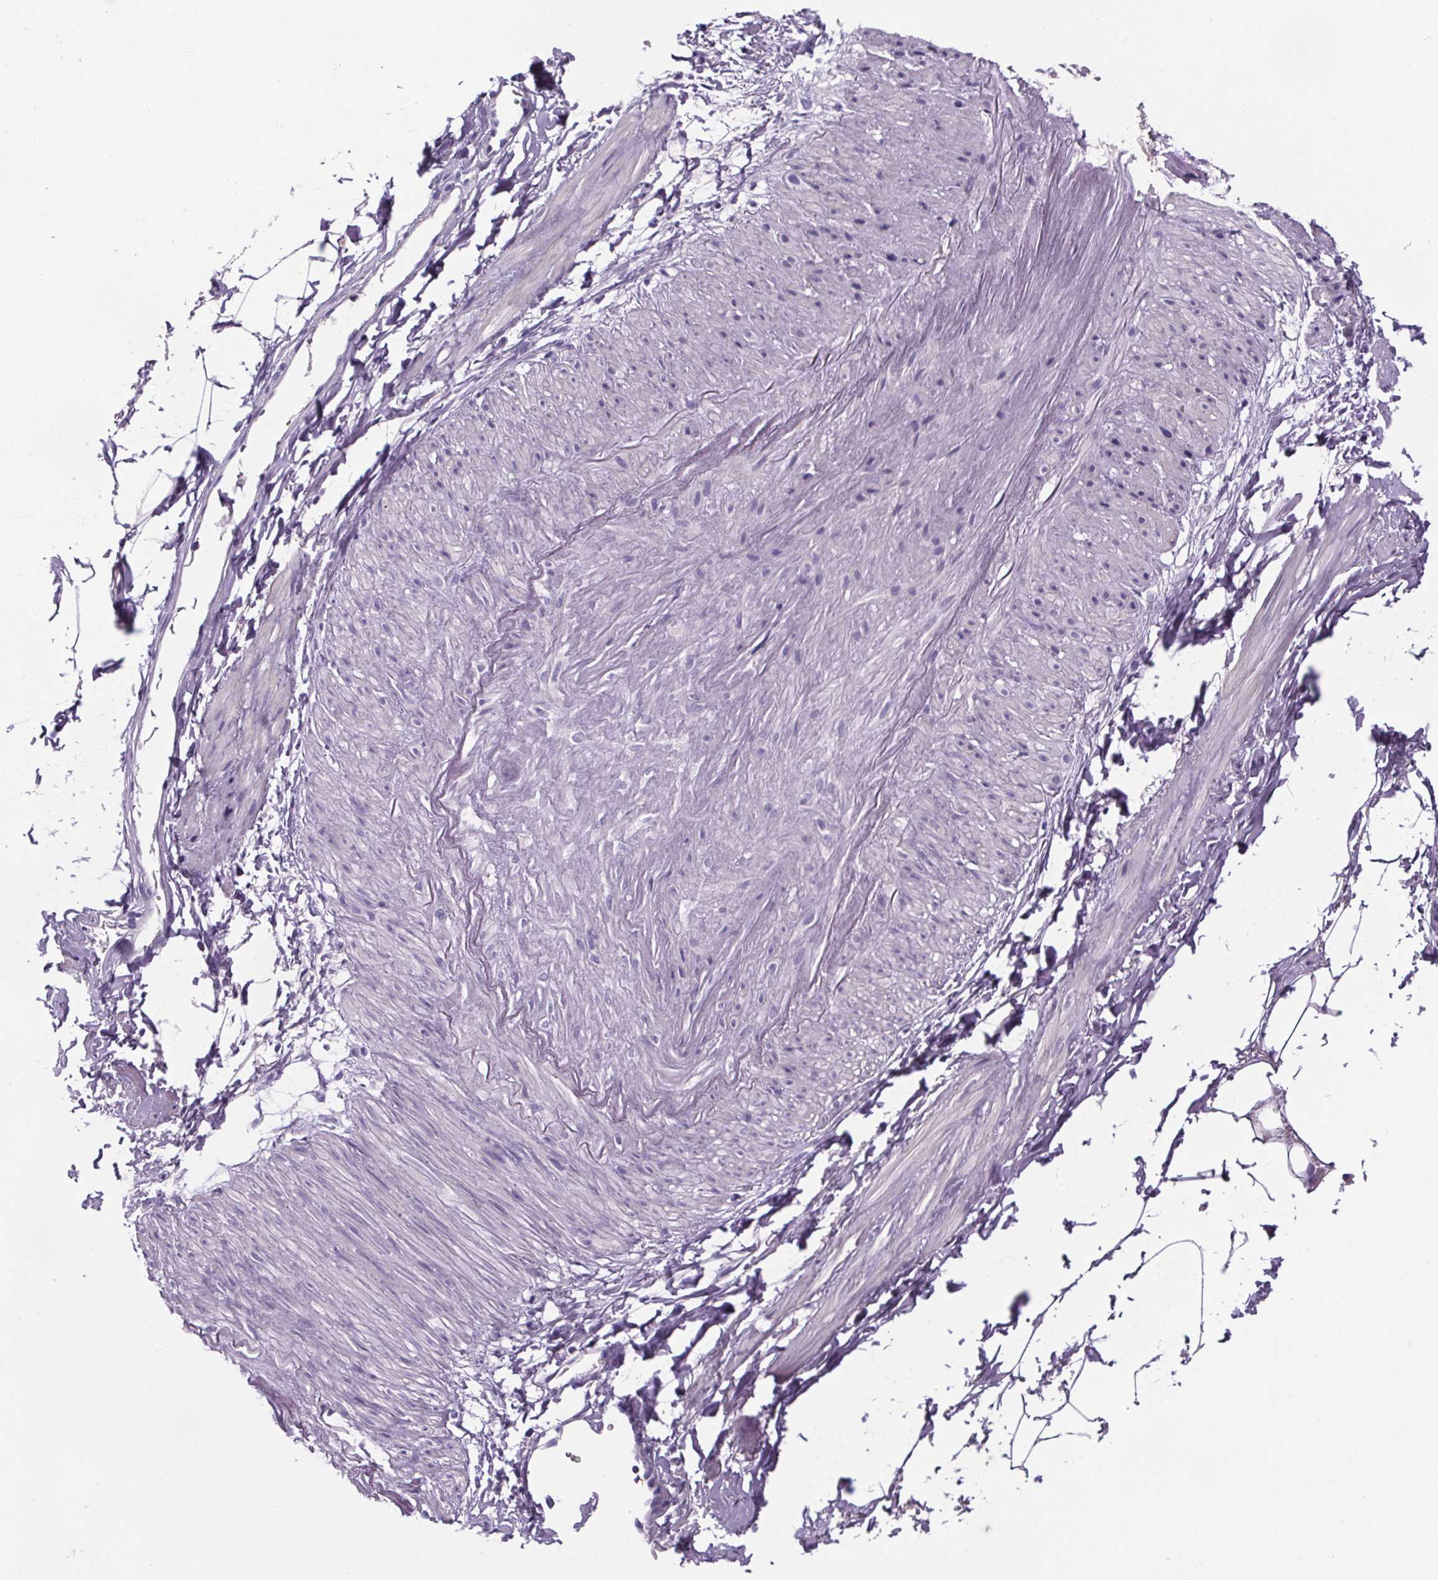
{"staining": {"intensity": "negative", "quantity": "none", "location": "none"}, "tissue": "adipose tissue", "cell_type": "Adipocytes", "image_type": "normal", "snomed": [{"axis": "morphology", "description": "Normal tissue, NOS"}, {"axis": "topography", "description": "Prostate"}, {"axis": "topography", "description": "Peripheral nerve tissue"}], "caption": "The photomicrograph demonstrates no significant staining in adipocytes of adipose tissue. (IHC, brightfield microscopy, high magnification).", "gene": "CUBN", "patient": {"sex": "male", "age": 55}}